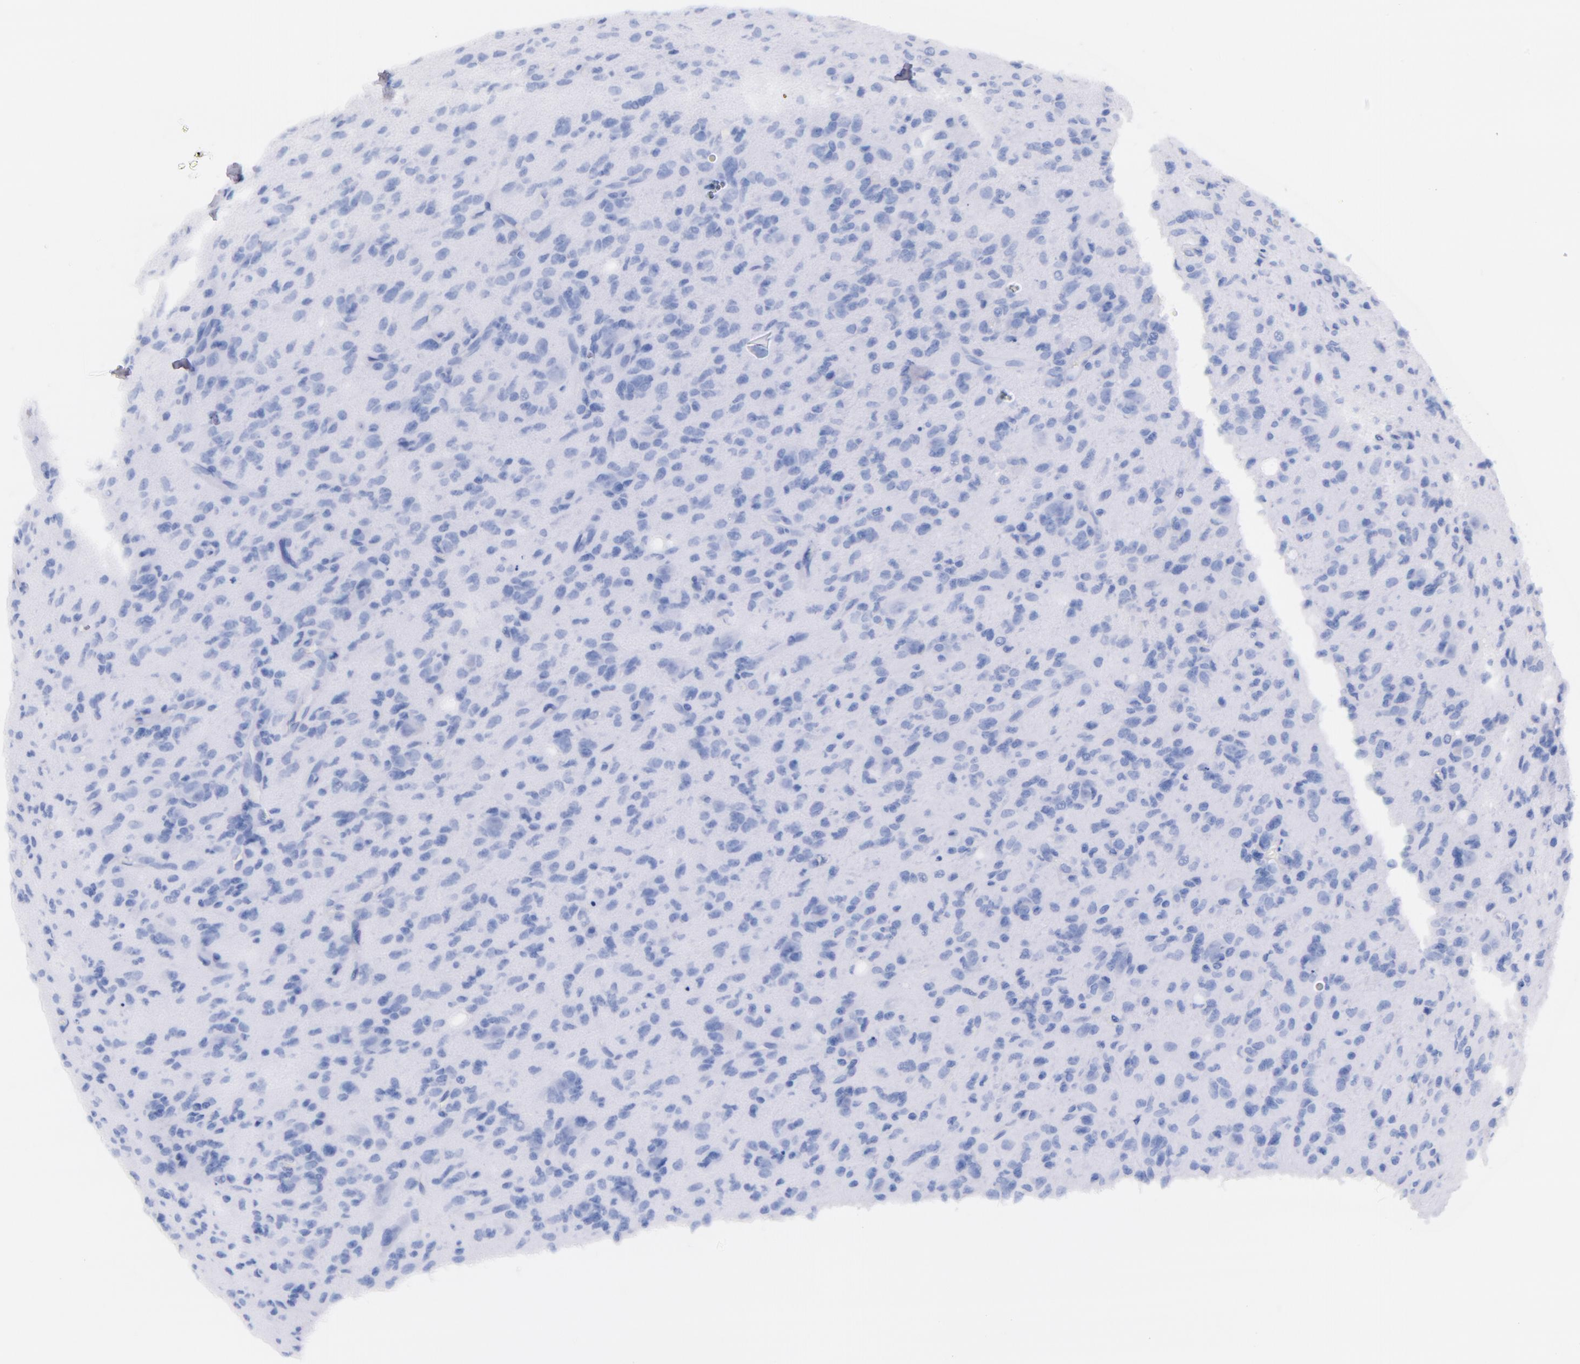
{"staining": {"intensity": "negative", "quantity": "none", "location": "none"}, "tissue": "glioma", "cell_type": "Tumor cells", "image_type": "cancer", "snomed": [{"axis": "morphology", "description": "Glioma, malignant, High grade"}, {"axis": "topography", "description": "Brain"}], "caption": "High magnification brightfield microscopy of malignant glioma (high-grade) stained with DAB (brown) and counterstained with hematoxylin (blue): tumor cells show no significant expression.", "gene": "CD44", "patient": {"sex": "male", "age": 36}}